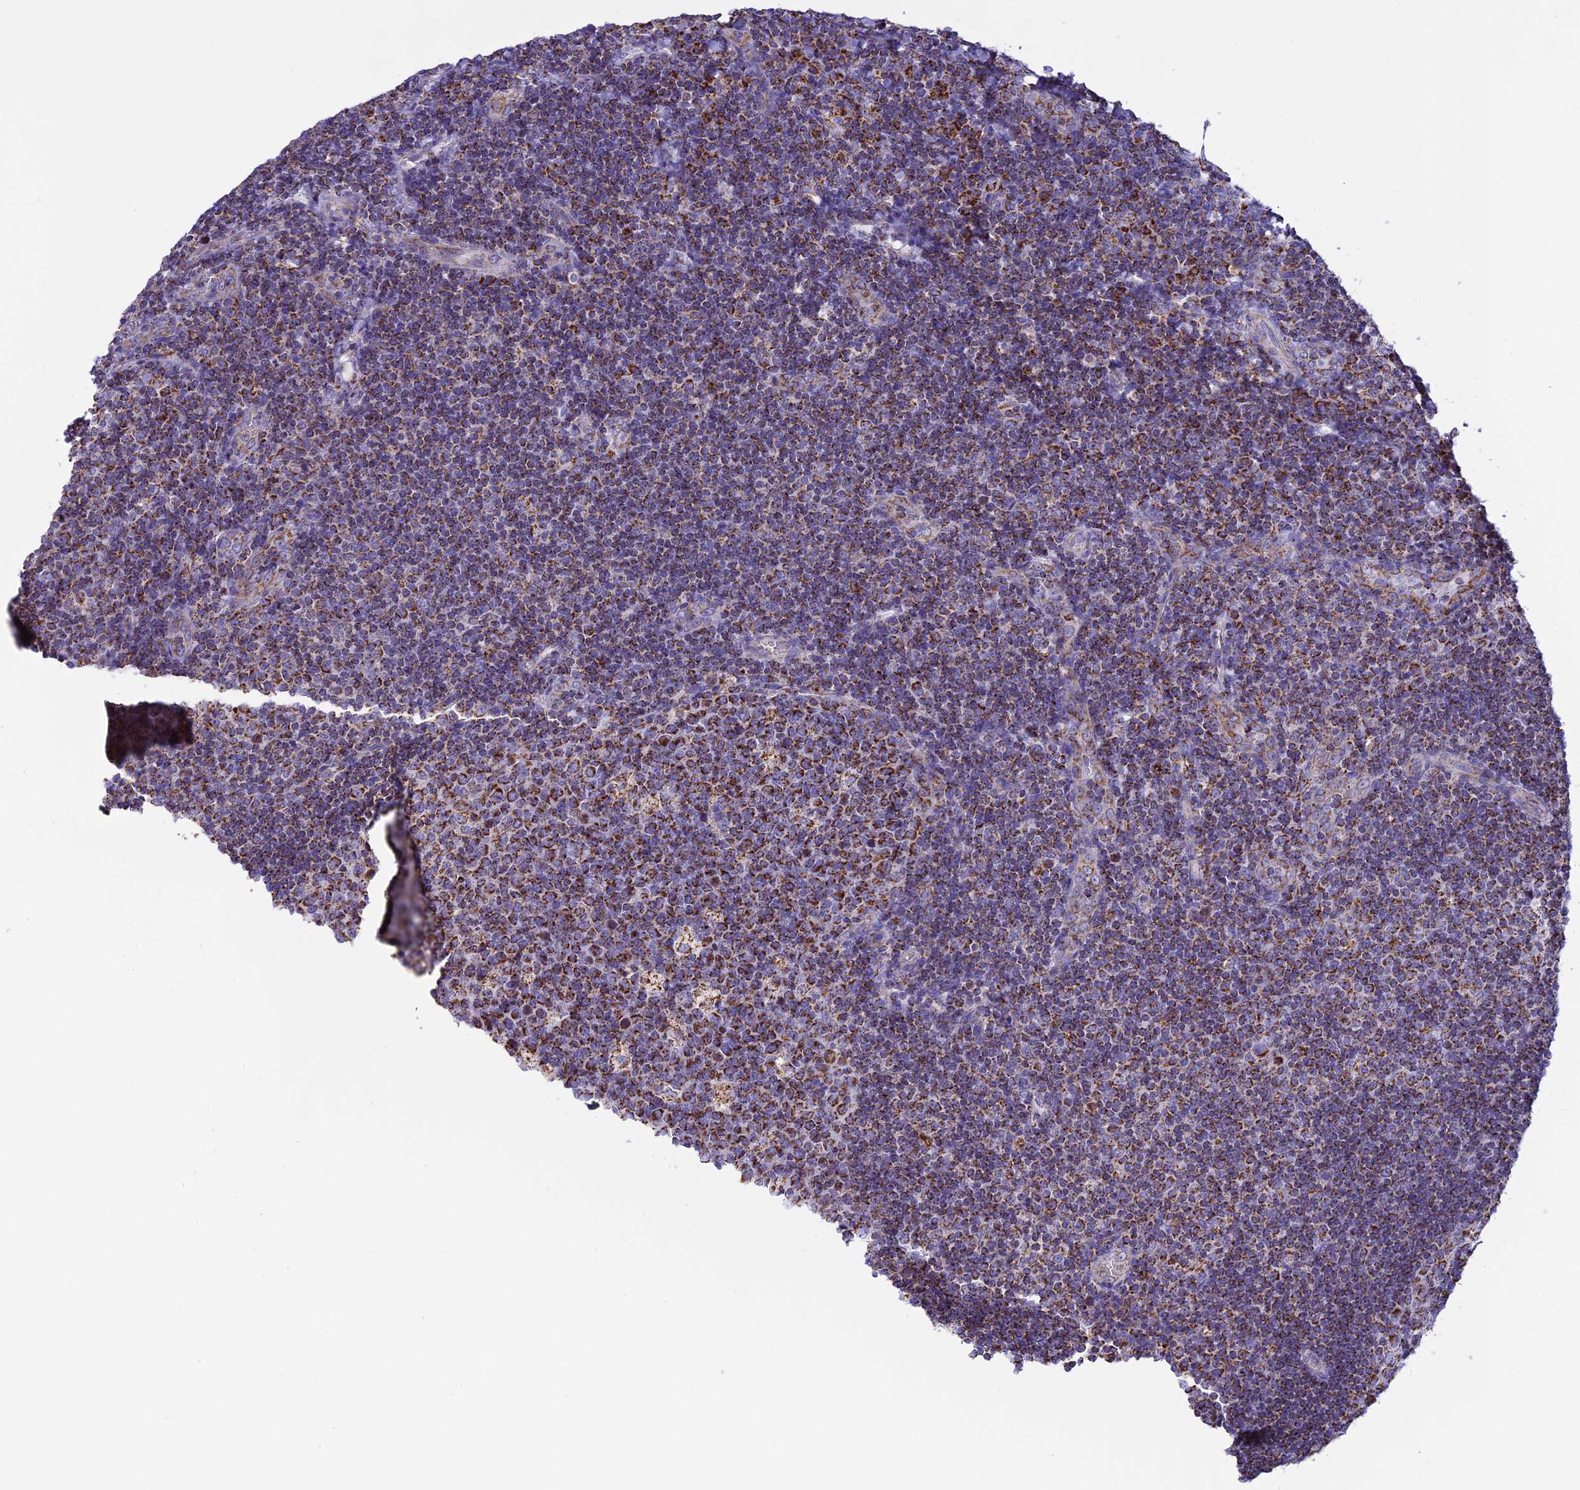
{"staining": {"intensity": "strong", "quantity": ">75%", "location": "cytoplasmic/membranous"}, "tissue": "tonsil", "cell_type": "Germinal center cells", "image_type": "normal", "snomed": [{"axis": "morphology", "description": "Normal tissue, NOS"}, {"axis": "topography", "description": "Tonsil"}], "caption": "Approximately >75% of germinal center cells in benign human tonsil display strong cytoplasmic/membranous protein staining as visualized by brown immunohistochemical staining.", "gene": "KCNG1", "patient": {"sex": "male", "age": 17}}